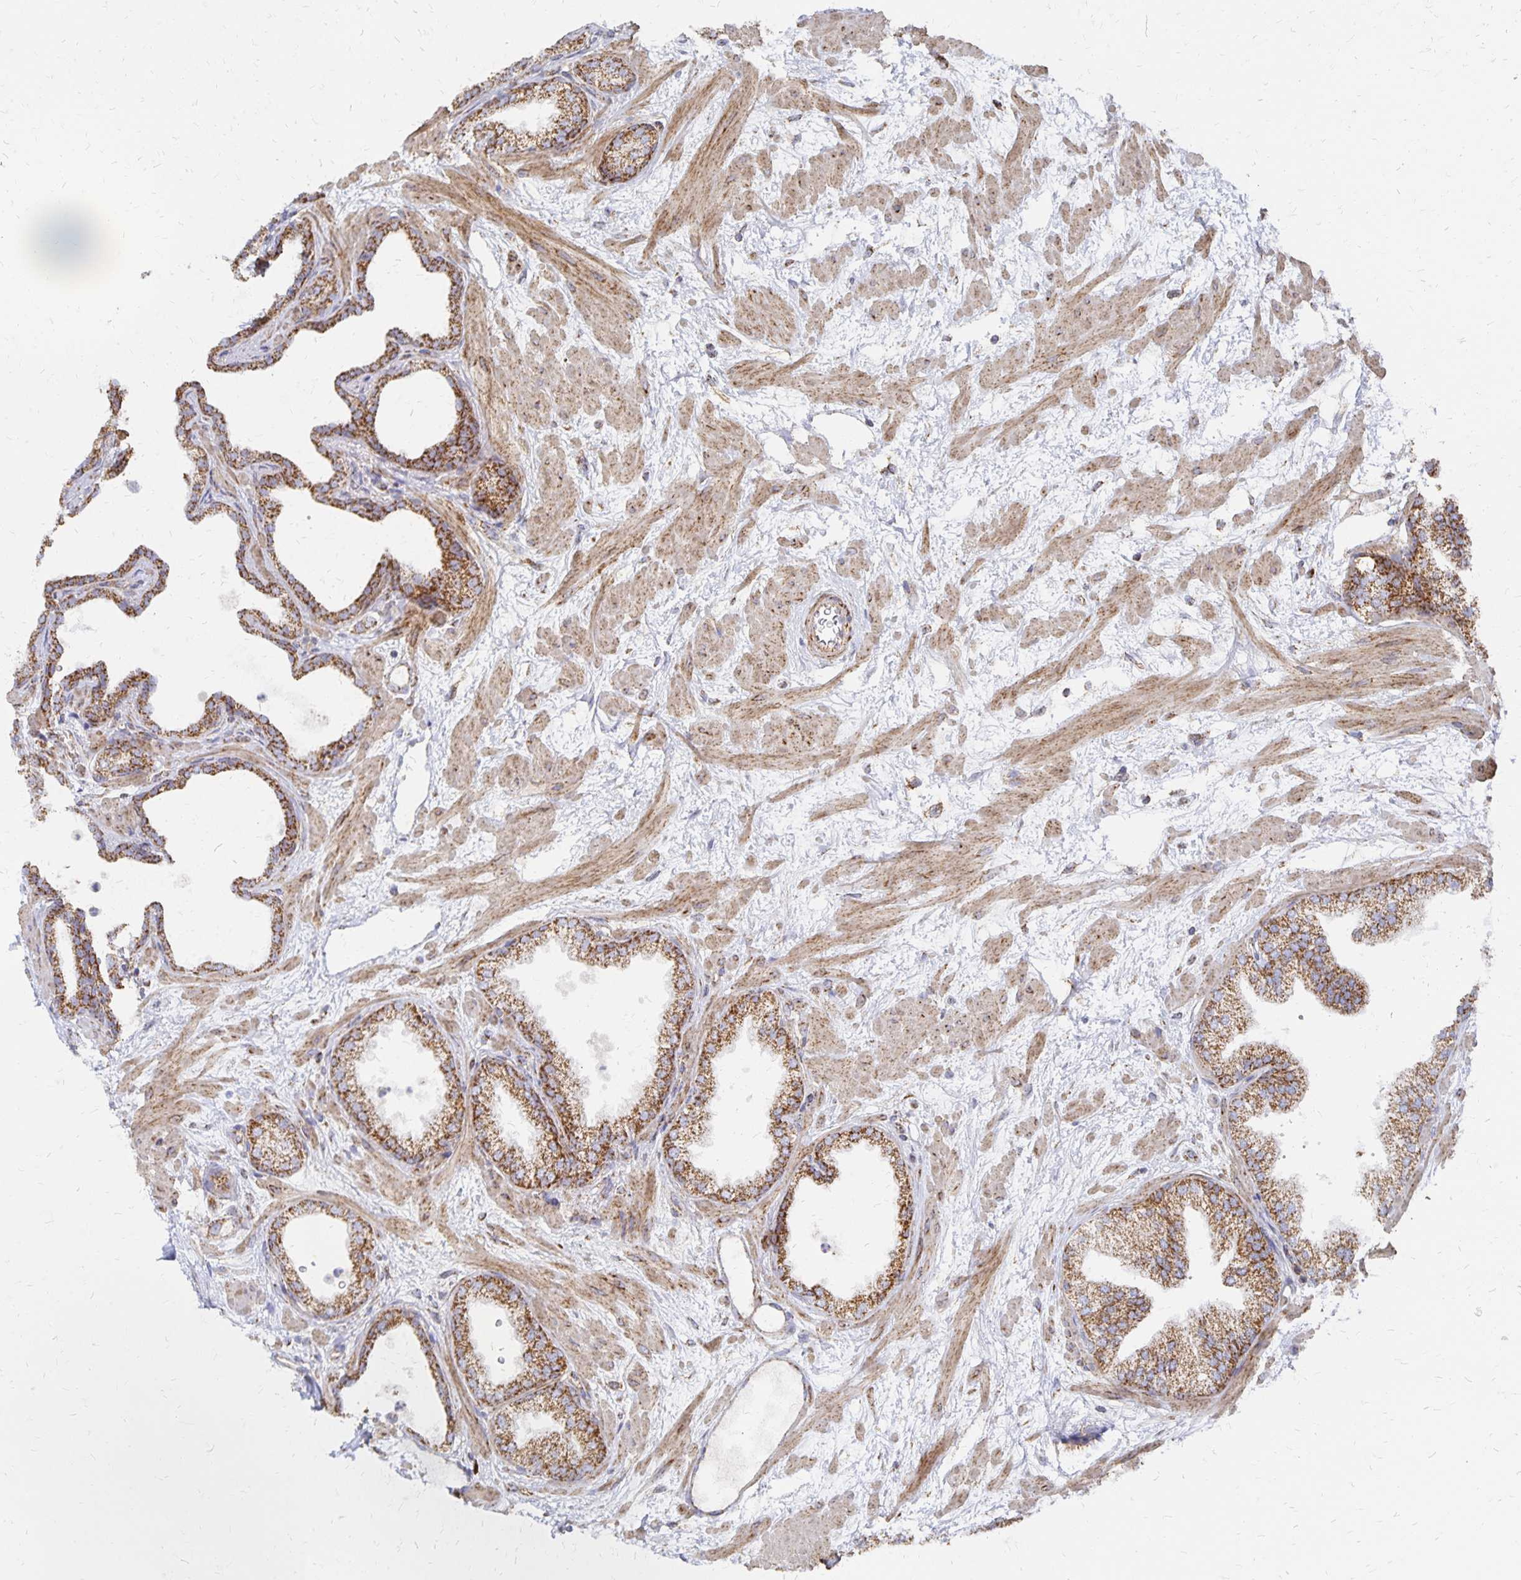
{"staining": {"intensity": "strong", "quantity": ">75%", "location": "cytoplasmic/membranous"}, "tissue": "prostate", "cell_type": "Glandular cells", "image_type": "normal", "snomed": [{"axis": "morphology", "description": "Normal tissue, NOS"}, {"axis": "topography", "description": "Prostate"}], "caption": "IHC image of benign prostate: prostate stained using IHC exhibits high levels of strong protein expression localized specifically in the cytoplasmic/membranous of glandular cells, appearing as a cytoplasmic/membranous brown color.", "gene": "STOML2", "patient": {"sex": "male", "age": 37}}